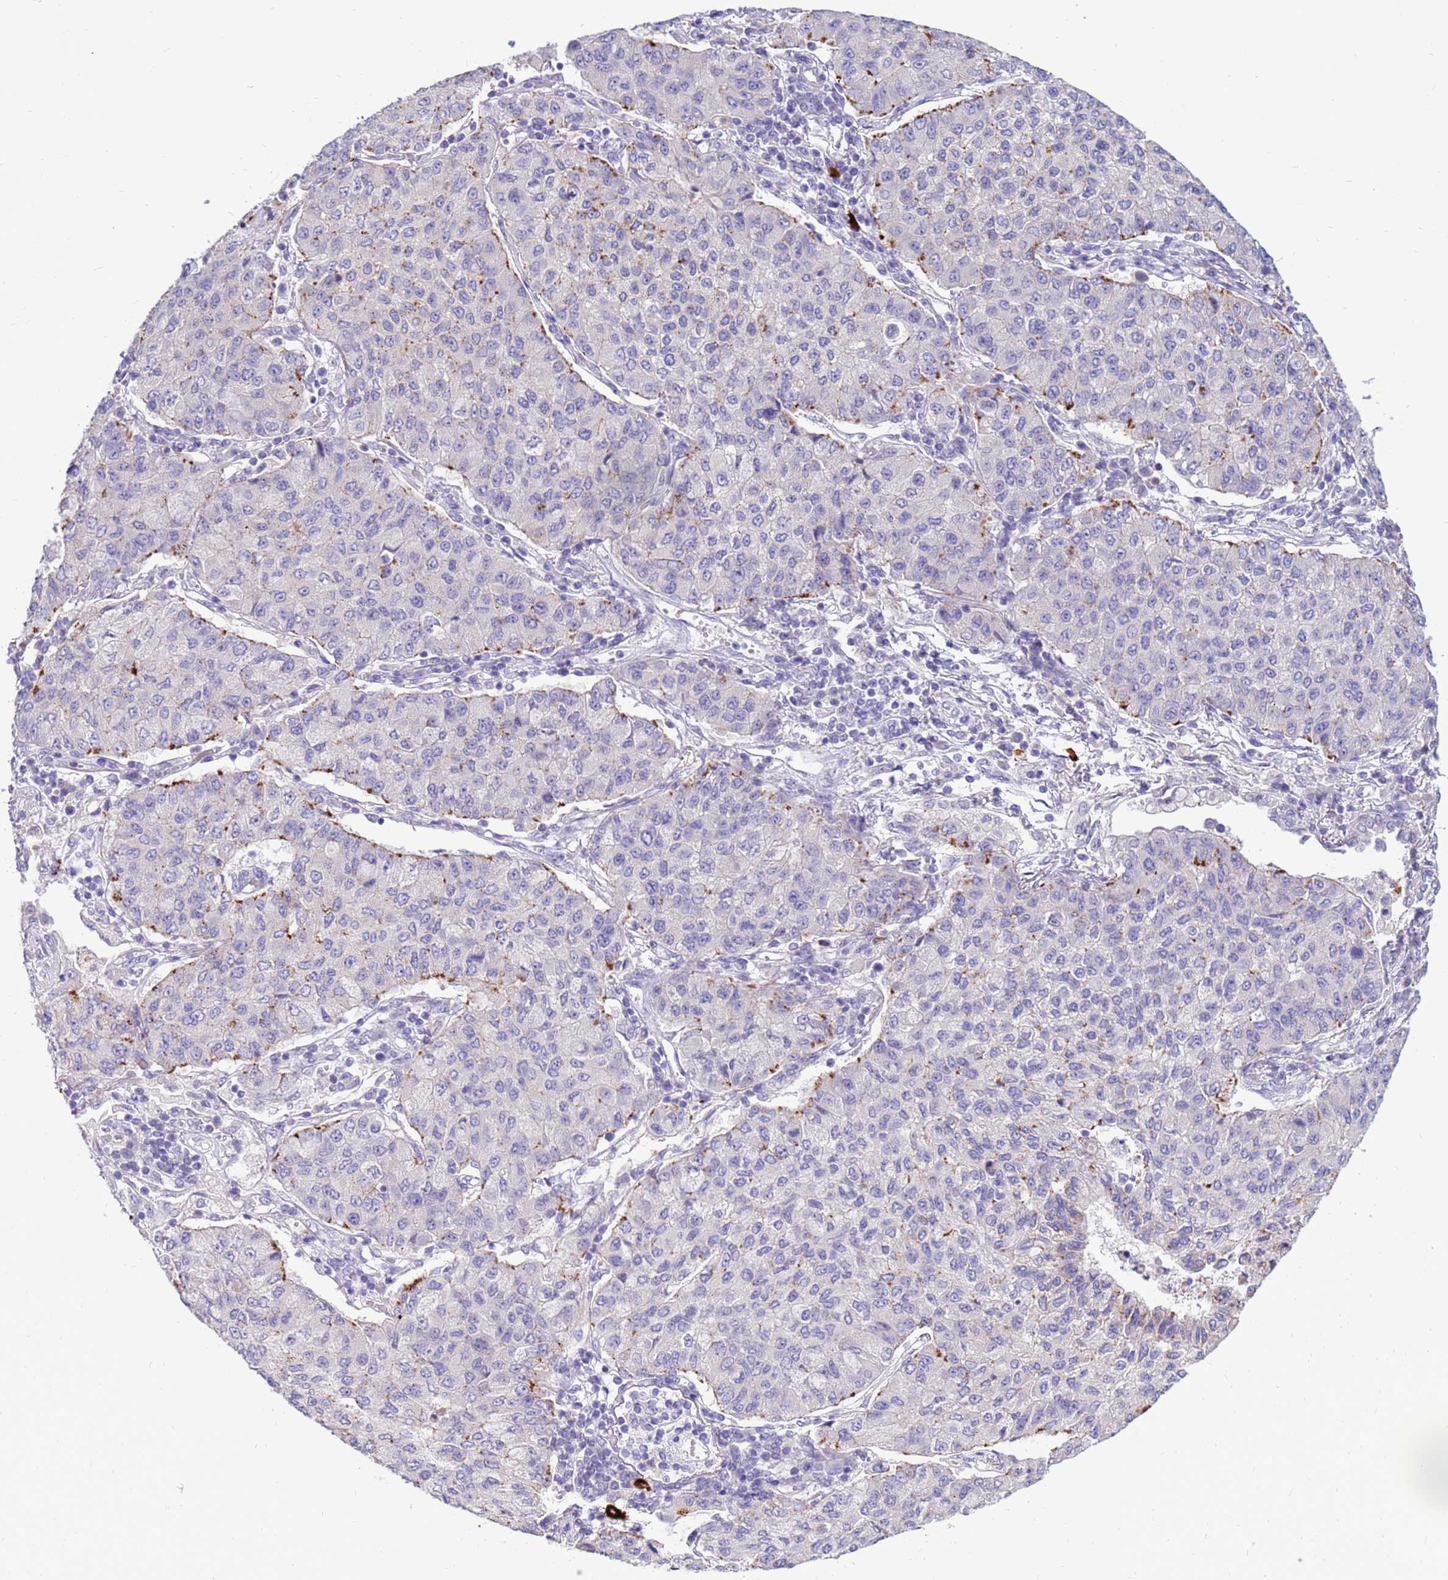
{"staining": {"intensity": "moderate", "quantity": "<25%", "location": "cytoplasmic/membranous"}, "tissue": "lung cancer", "cell_type": "Tumor cells", "image_type": "cancer", "snomed": [{"axis": "morphology", "description": "Squamous cell carcinoma, NOS"}, {"axis": "topography", "description": "Lung"}], "caption": "A low amount of moderate cytoplasmic/membranous positivity is seen in approximately <25% of tumor cells in lung cancer tissue. The staining was performed using DAB (3,3'-diaminobenzidine), with brown indicating positive protein expression. Nuclei are stained blue with hematoxylin.", "gene": "PDE10A", "patient": {"sex": "male", "age": 74}}